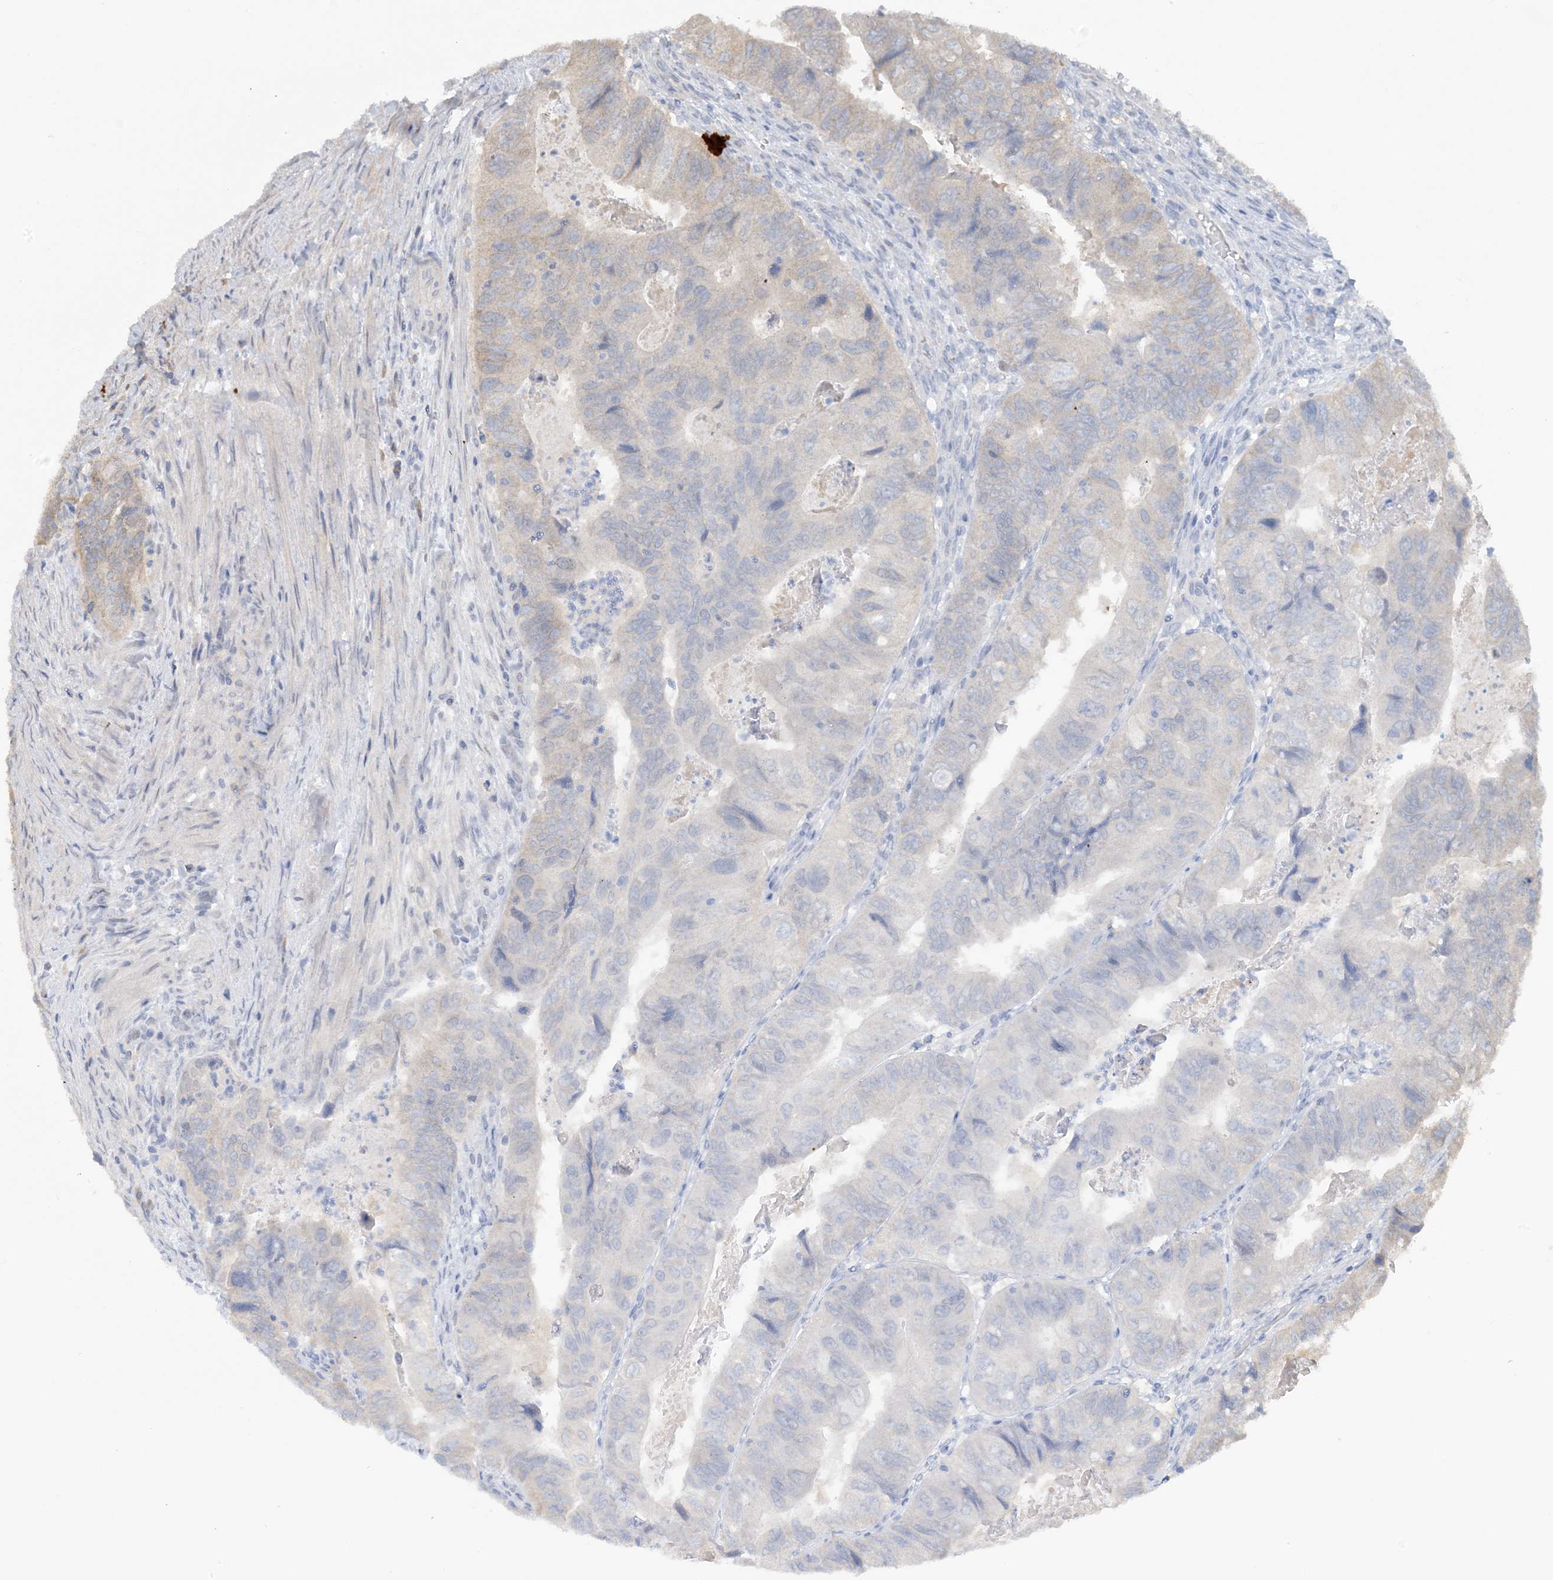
{"staining": {"intensity": "weak", "quantity": "<25%", "location": "cytoplasmic/membranous"}, "tissue": "colorectal cancer", "cell_type": "Tumor cells", "image_type": "cancer", "snomed": [{"axis": "morphology", "description": "Adenocarcinoma, NOS"}, {"axis": "topography", "description": "Rectum"}], "caption": "Immunohistochemistry (IHC) of colorectal adenocarcinoma reveals no expression in tumor cells. Brightfield microscopy of immunohistochemistry (IHC) stained with DAB (3,3'-diaminobenzidine) (brown) and hematoxylin (blue), captured at high magnification.", "gene": "ACYP2", "patient": {"sex": "male", "age": 63}}